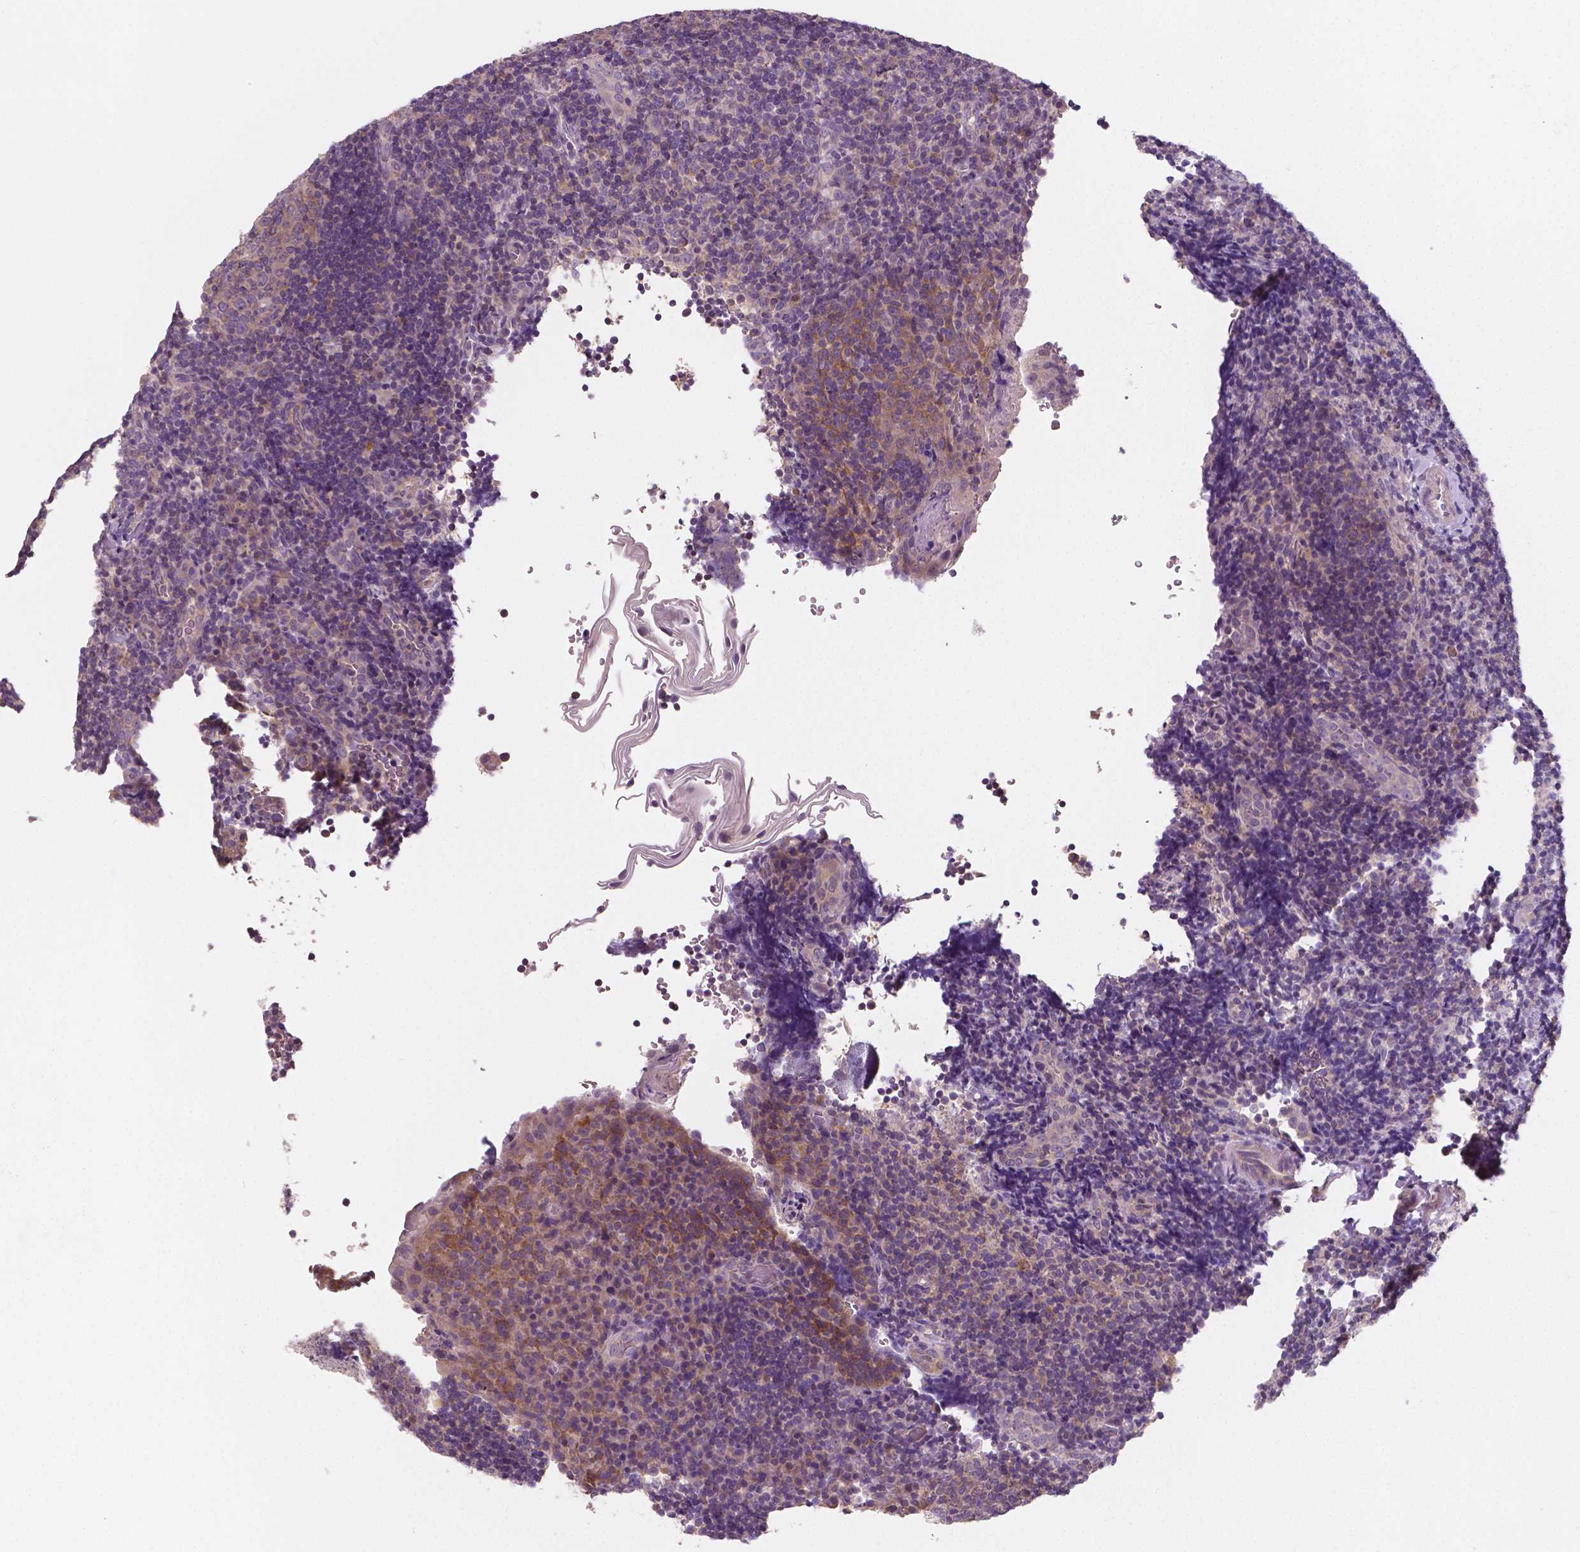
{"staining": {"intensity": "weak", "quantity": "<25%", "location": "cytoplasmic/membranous"}, "tissue": "tonsil", "cell_type": "Germinal center cells", "image_type": "normal", "snomed": [{"axis": "morphology", "description": "Normal tissue, NOS"}, {"axis": "topography", "description": "Tonsil"}], "caption": "Germinal center cells are negative for brown protein staining in normal tonsil. (Stains: DAB (3,3'-diaminobenzidine) immunohistochemistry with hematoxylin counter stain, Microscopy: brightfield microscopy at high magnification).", "gene": "LSM14B", "patient": {"sex": "male", "age": 17}}